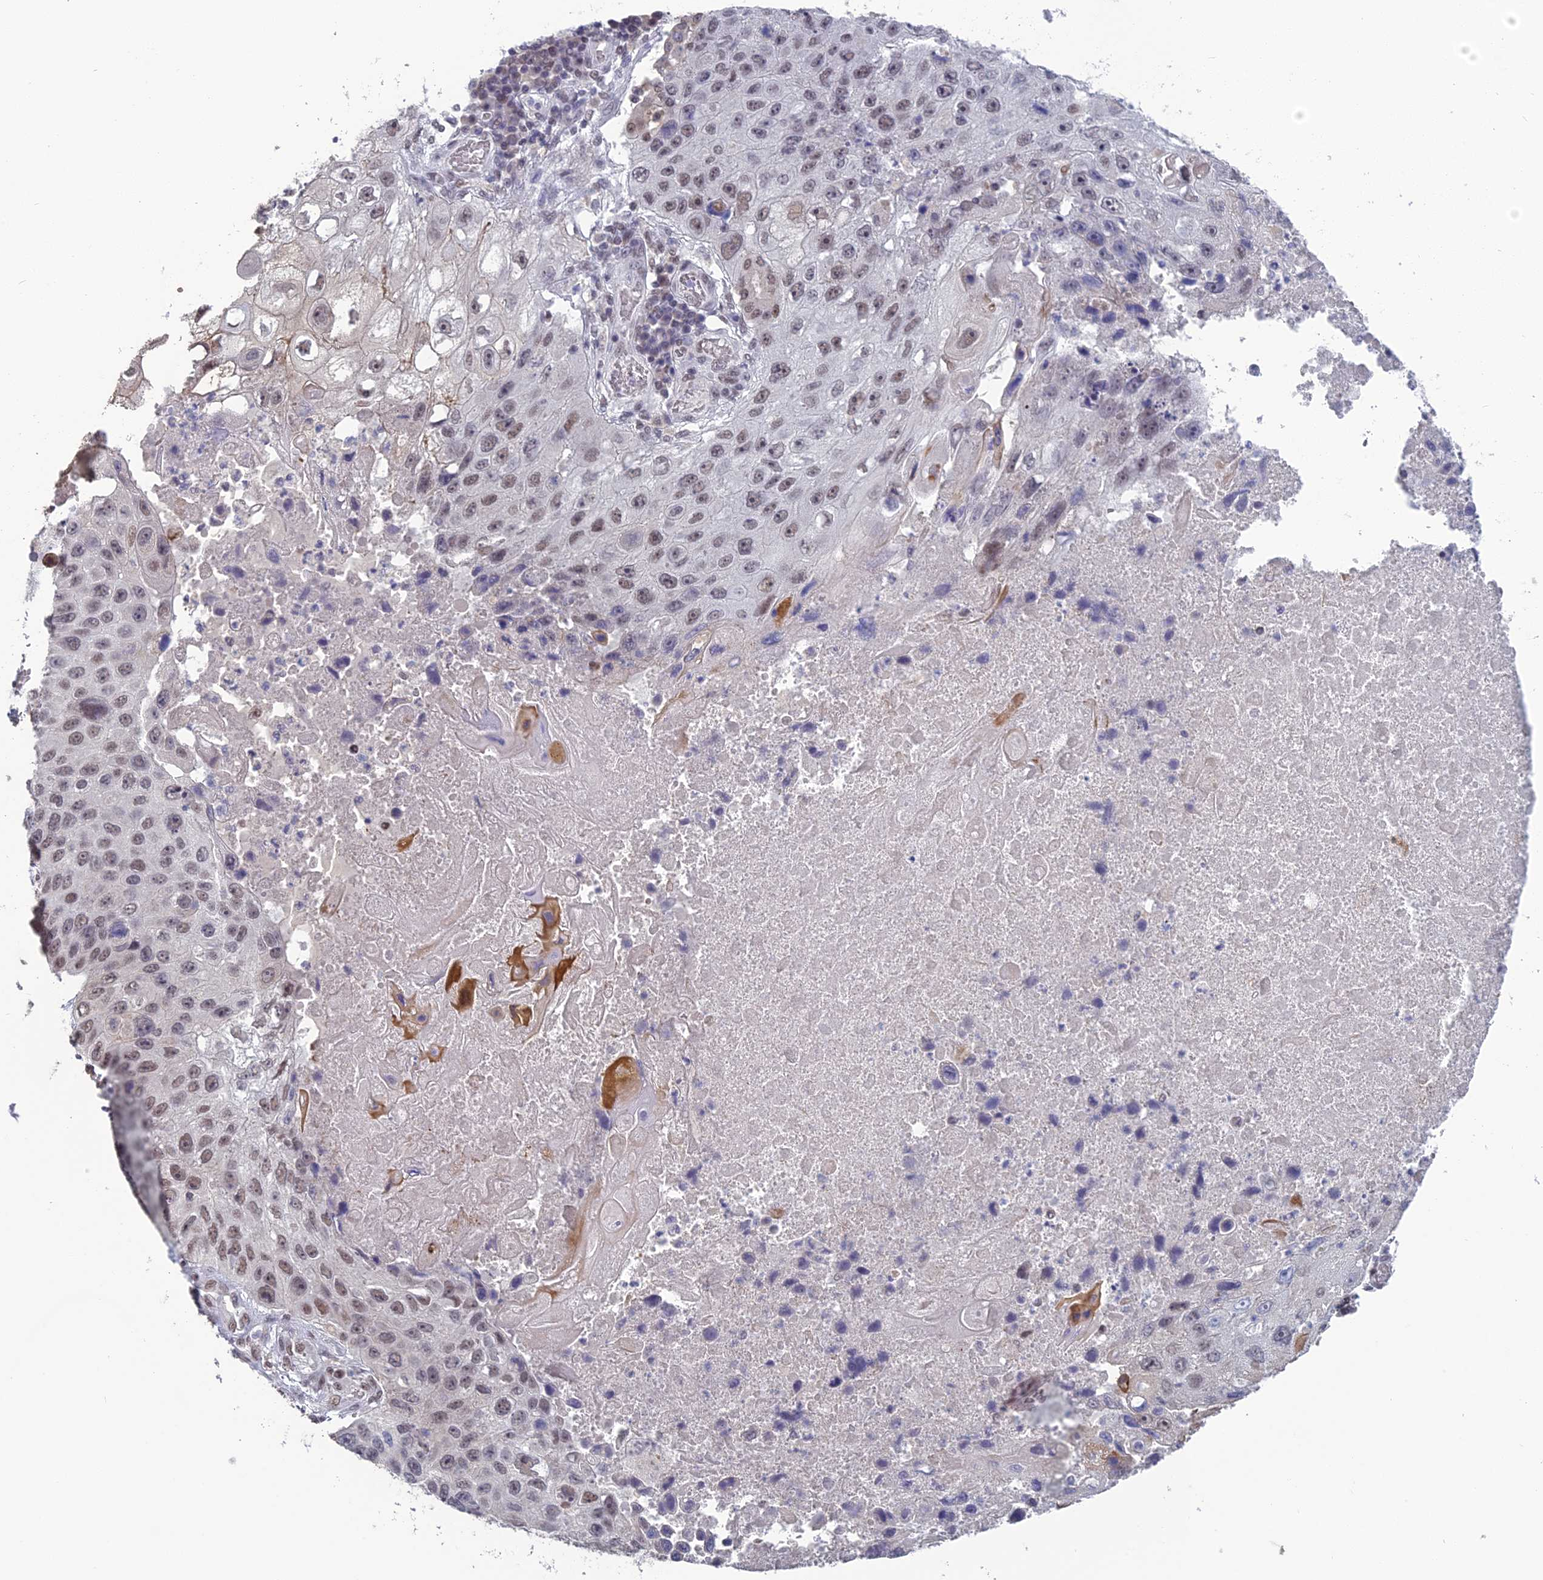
{"staining": {"intensity": "weak", "quantity": ">75%", "location": "nuclear"}, "tissue": "lung cancer", "cell_type": "Tumor cells", "image_type": "cancer", "snomed": [{"axis": "morphology", "description": "Squamous cell carcinoma, NOS"}, {"axis": "topography", "description": "Lung"}], "caption": "IHC histopathology image of neoplastic tissue: lung cancer (squamous cell carcinoma) stained using immunohistochemistry displays low levels of weak protein expression localized specifically in the nuclear of tumor cells, appearing as a nuclear brown color.", "gene": "MT-CO3", "patient": {"sex": "male", "age": 61}}